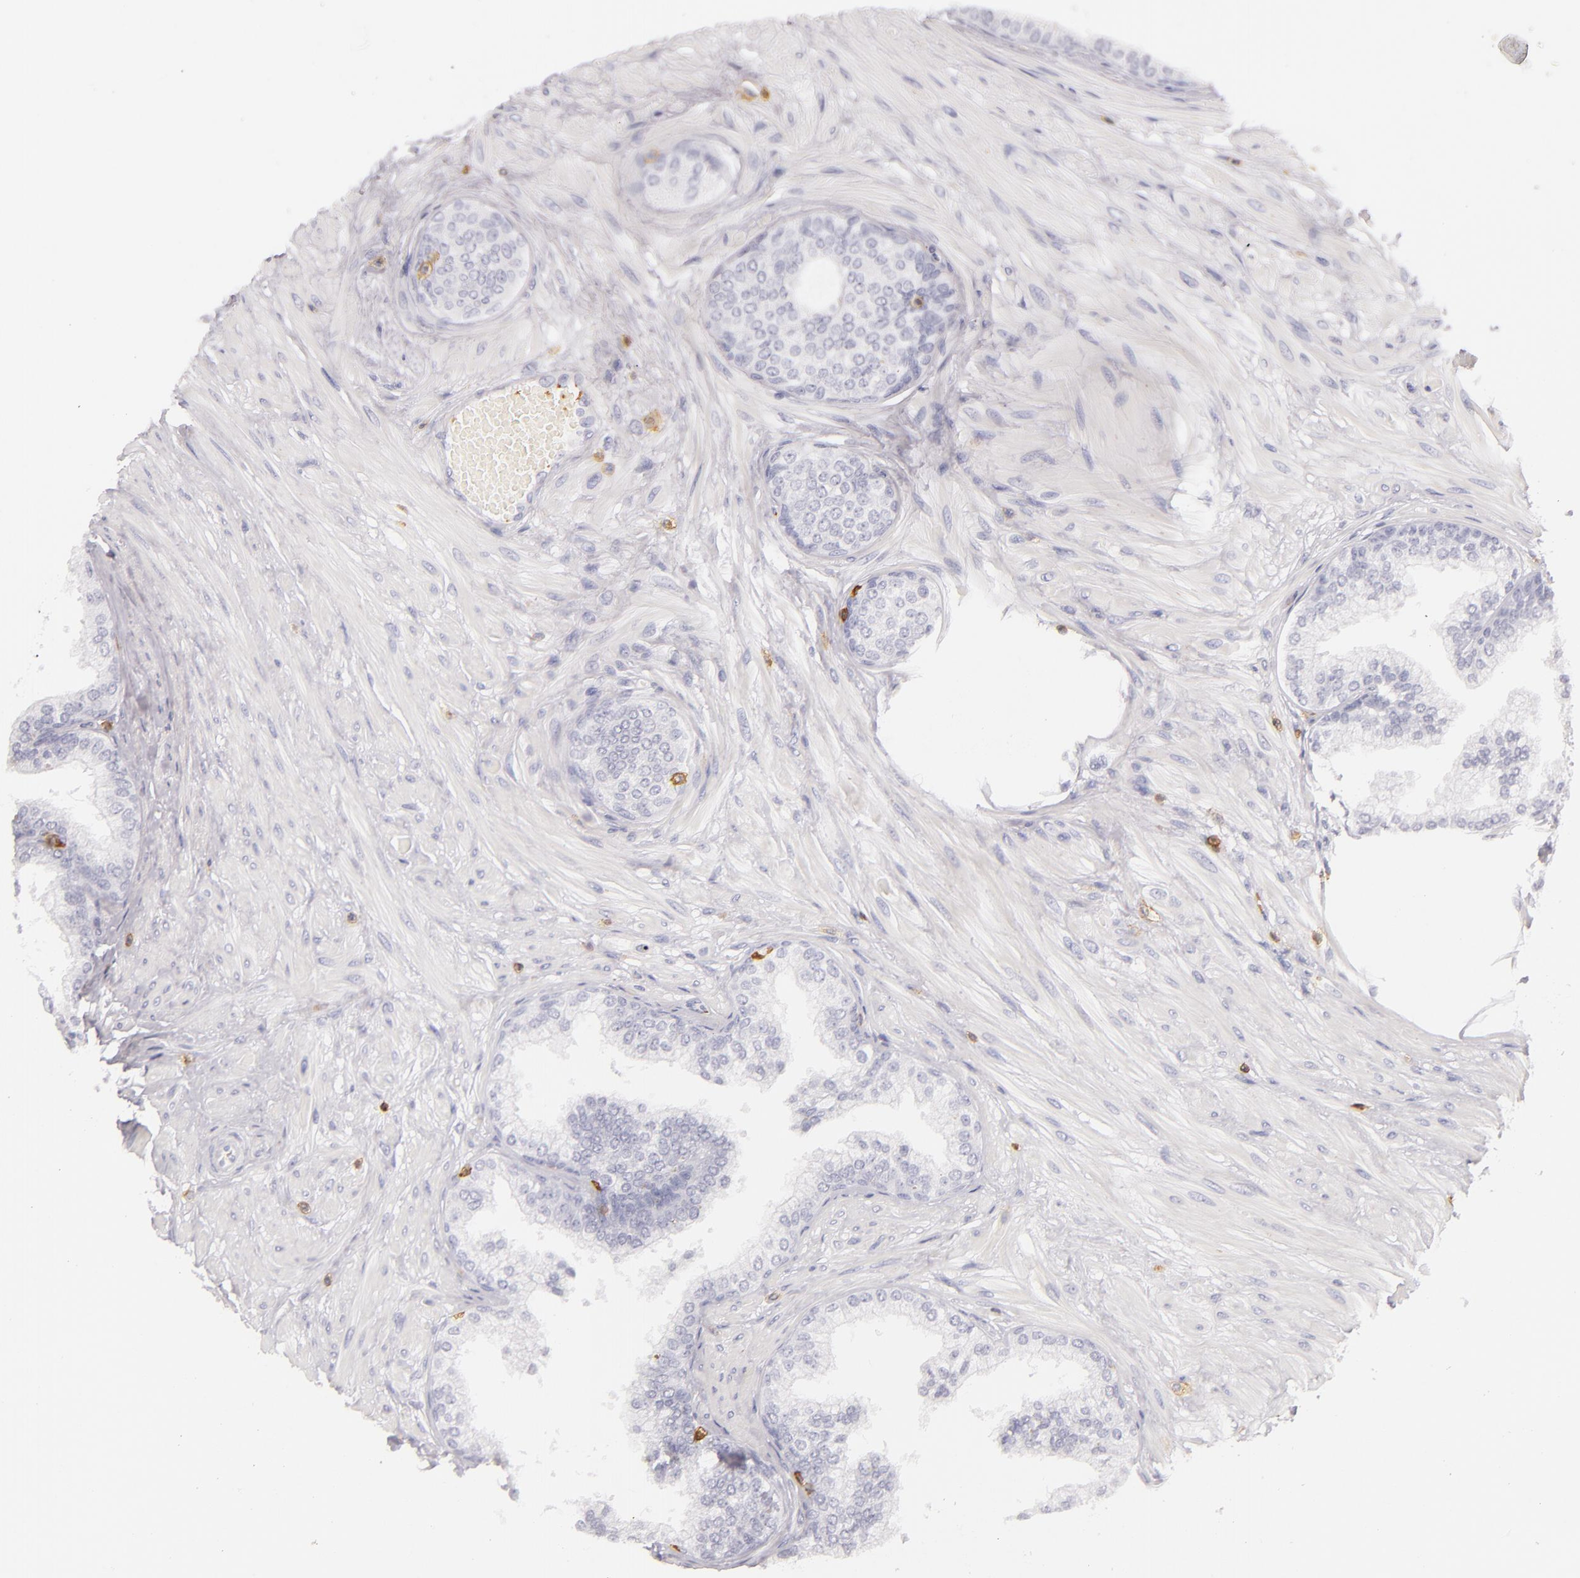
{"staining": {"intensity": "negative", "quantity": "none", "location": "none"}, "tissue": "prostate", "cell_type": "Glandular cells", "image_type": "normal", "snomed": [{"axis": "morphology", "description": "Normal tissue, NOS"}, {"axis": "topography", "description": "Prostate"}], "caption": "DAB immunohistochemical staining of benign prostate reveals no significant expression in glandular cells. (Stains: DAB immunohistochemistry with hematoxylin counter stain, Microscopy: brightfield microscopy at high magnification).", "gene": "LAT", "patient": {"sex": "male", "age": 60}}